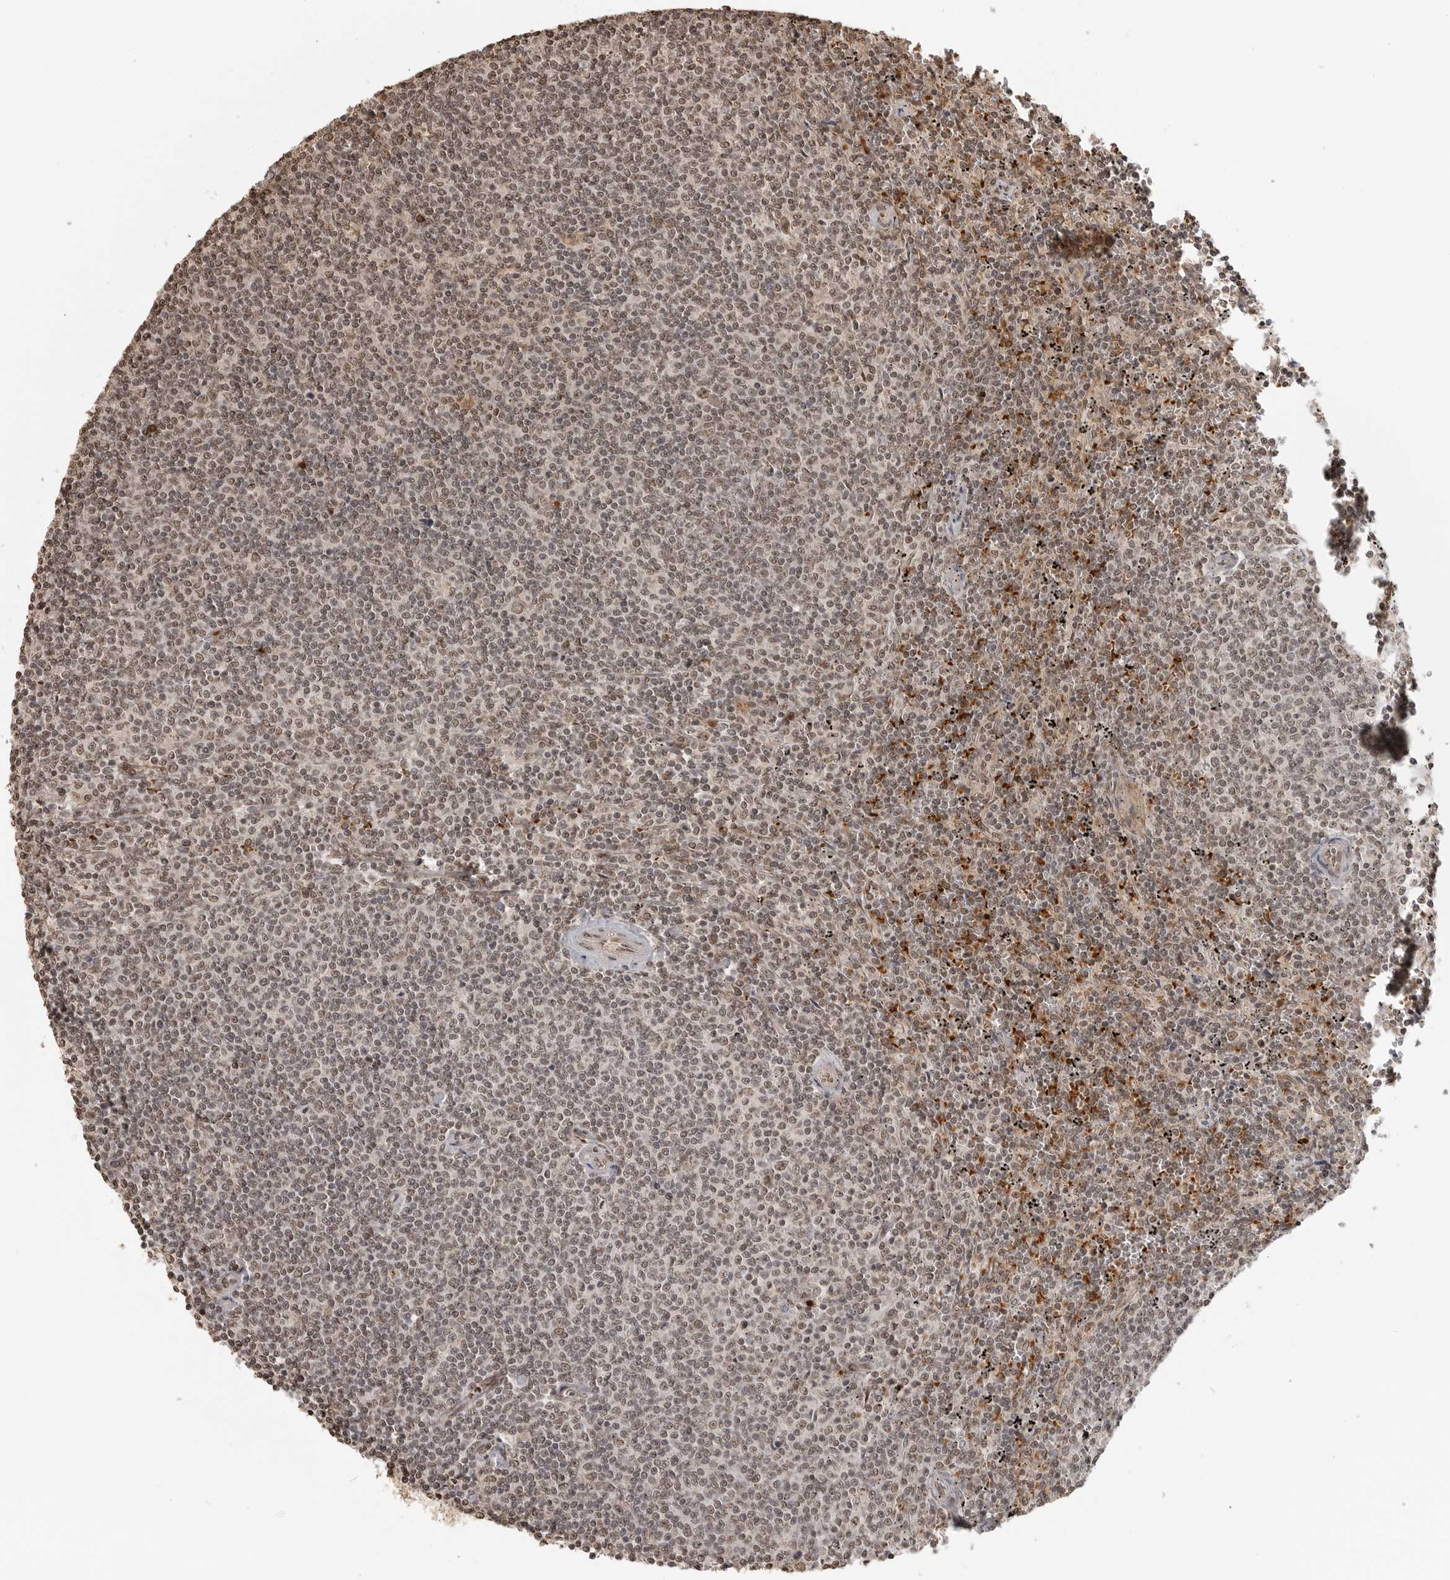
{"staining": {"intensity": "weak", "quantity": ">75%", "location": "nuclear"}, "tissue": "lymphoma", "cell_type": "Tumor cells", "image_type": "cancer", "snomed": [{"axis": "morphology", "description": "Malignant lymphoma, non-Hodgkin's type, Low grade"}, {"axis": "topography", "description": "Spleen"}], "caption": "Human lymphoma stained with a brown dye demonstrates weak nuclear positive expression in approximately >75% of tumor cells.", "gene": "CLOCK", "patient": {"sex": "female", "age": 50}}